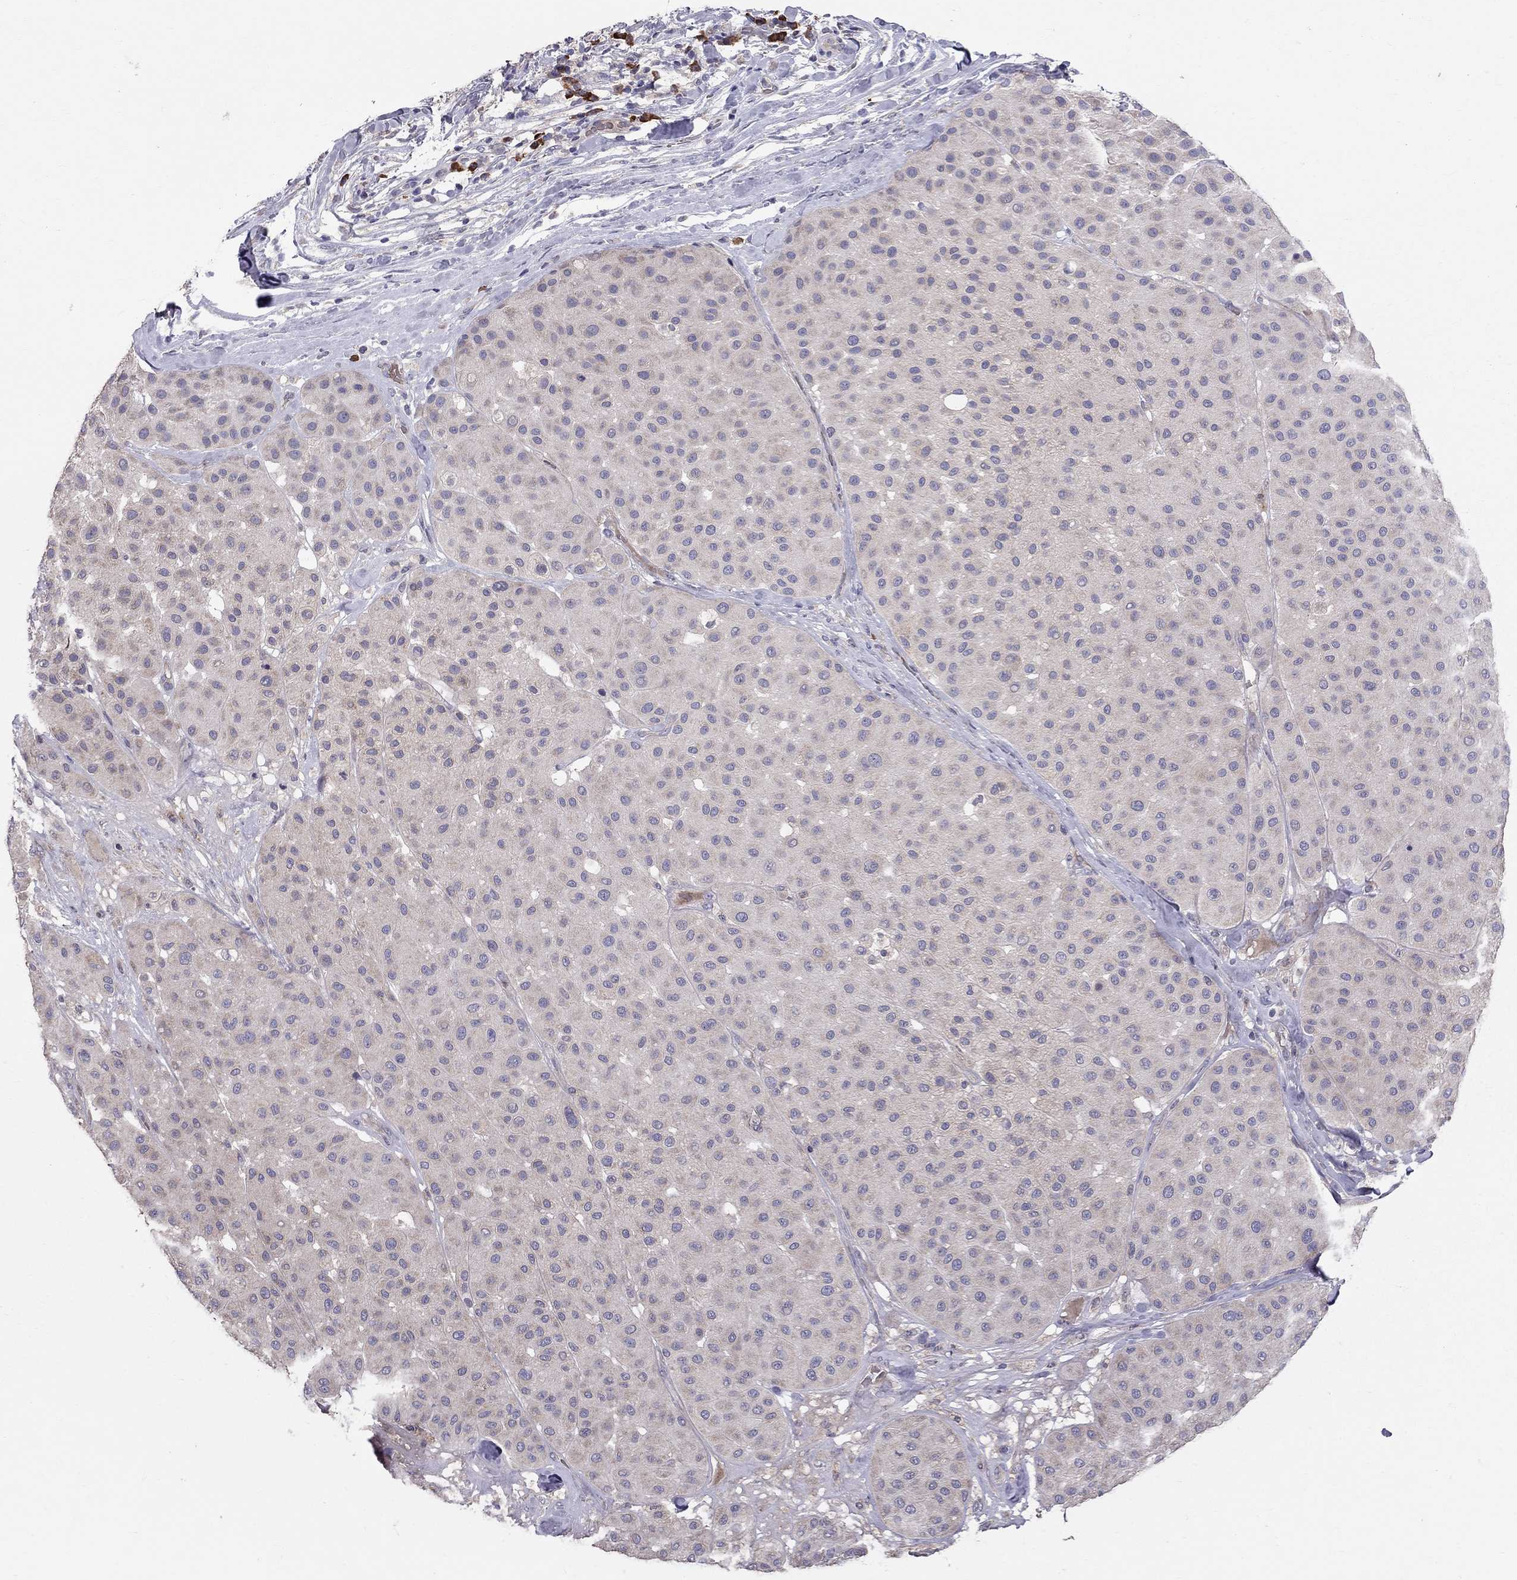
{"staining": {"intensity": "negative", "quantity": "none", "location": "none"}, "tissue": "melanoma", "cell_type": "Tumor cells", "image_type": "cancer", "snomed": [{"axis": "morphology", "description": "Malignant melanoma, Metastatic site"}, {"axis": "topography", "description": "Smooth muscle"}], "caption": "DAB (3,3'-diaminobenzidine) immunohistochemical staining of human melanoma displays no significant expression in tumor cells. The staining is performed using DAB (3,3'-diaminobenzidine) brown chromogen with nuclei counter-stained in using hematoxylin.", "gene": "PIK3CG", "patient": {"sex": "male", "age": 41}}